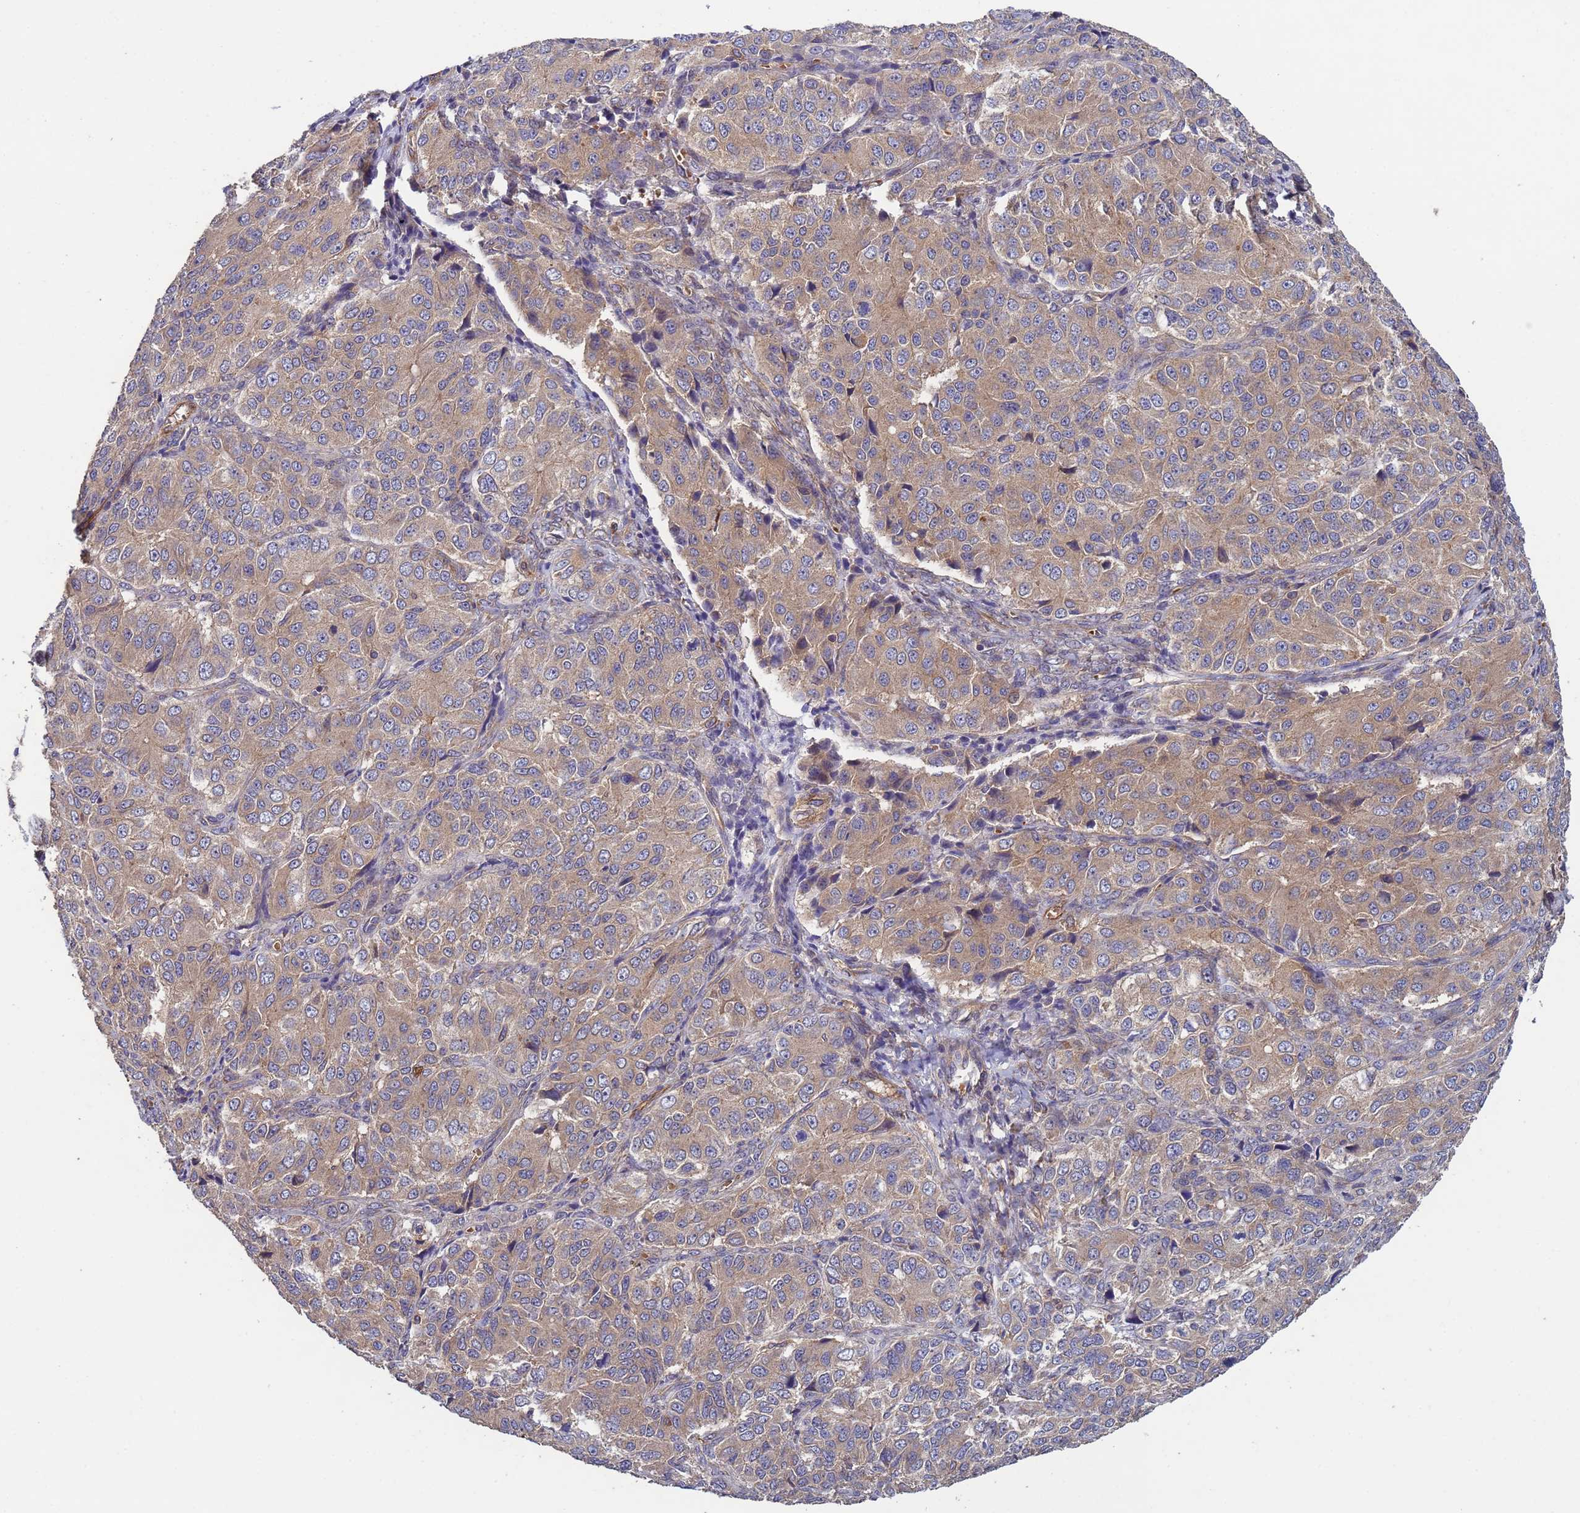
{"staining": {"intensity": "weak", "quantity": ">75%", "location": "cytoplasmic/membranous"}, "tissue": "ovarian cancer", "cell_type": "Tumor cells", "image_type": "cancer", "snomed": [{"axis": "morphology", "description": "Carcinoma, endometroid"}, {"axis": "topography", "description": "Ovary"}], "caption": "This is an image of IHC staining of ovarian cancer, which shows weak positivity in the cytoplasmic/membranous of tumor cells.", "gene": "RAB10", "patient": {"sex": "female", "age": 51}}